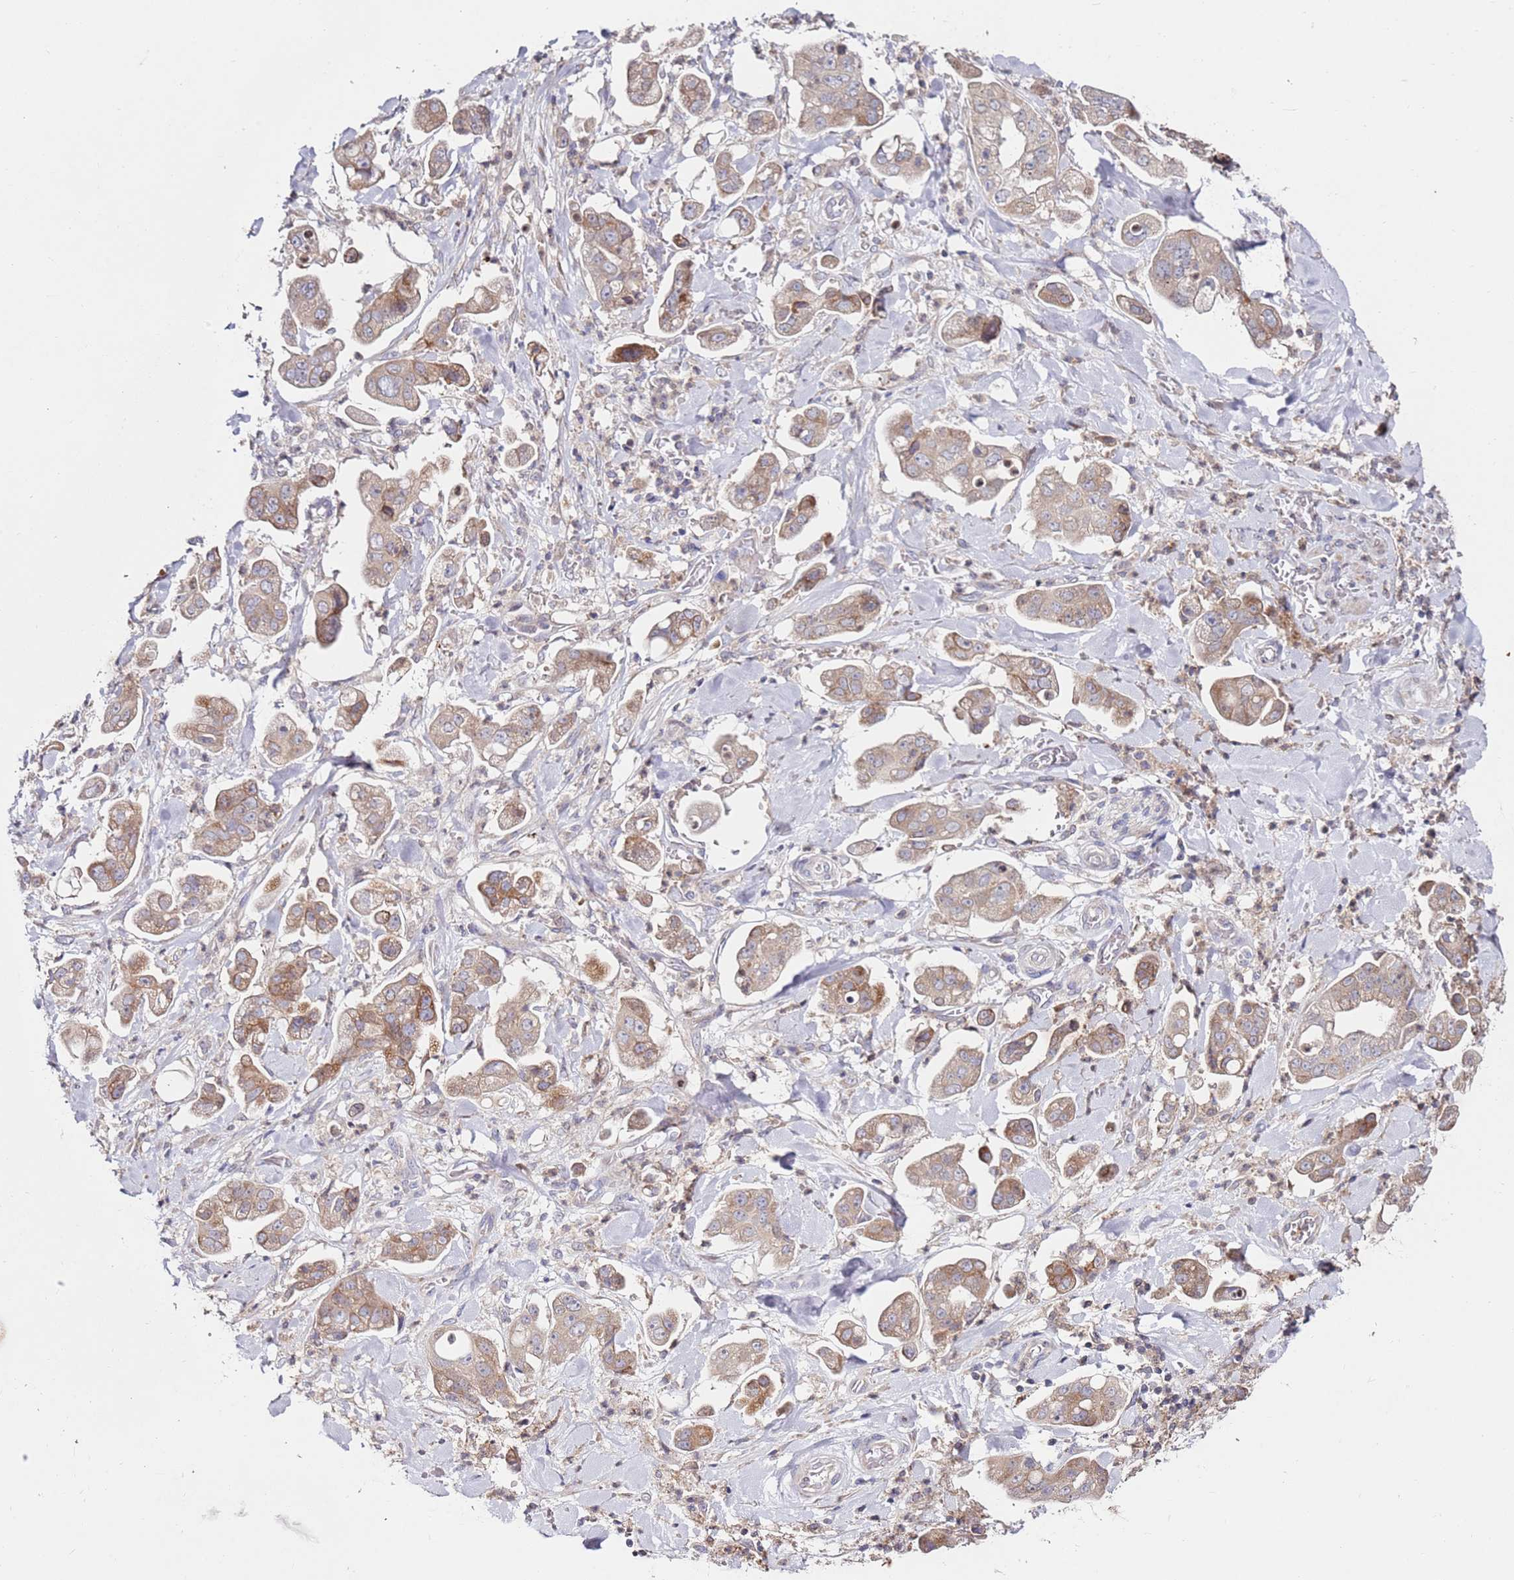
{"staining": {"intensity": "moderate", "quantity": ">75%", "location": "cytoplasmic/membranous"}, "tissue": "stomach cancer", "cell_type": "Tumor cells", "image_type": "cancer", "snomed": [{"axis": "morphology", "description": "Adenocarcinoma, NOS"}, {"axis": "topography", "description": "Stomach"}], "caption": "Immunohistochemical staining of human adenocarcinoma (stomach) shows medium levels of moderate cytoplasmic/membranous expression in about >75% of tumor cells.", "gene": "CNOT9", "patient": {"sex": "male", "age": 62}}